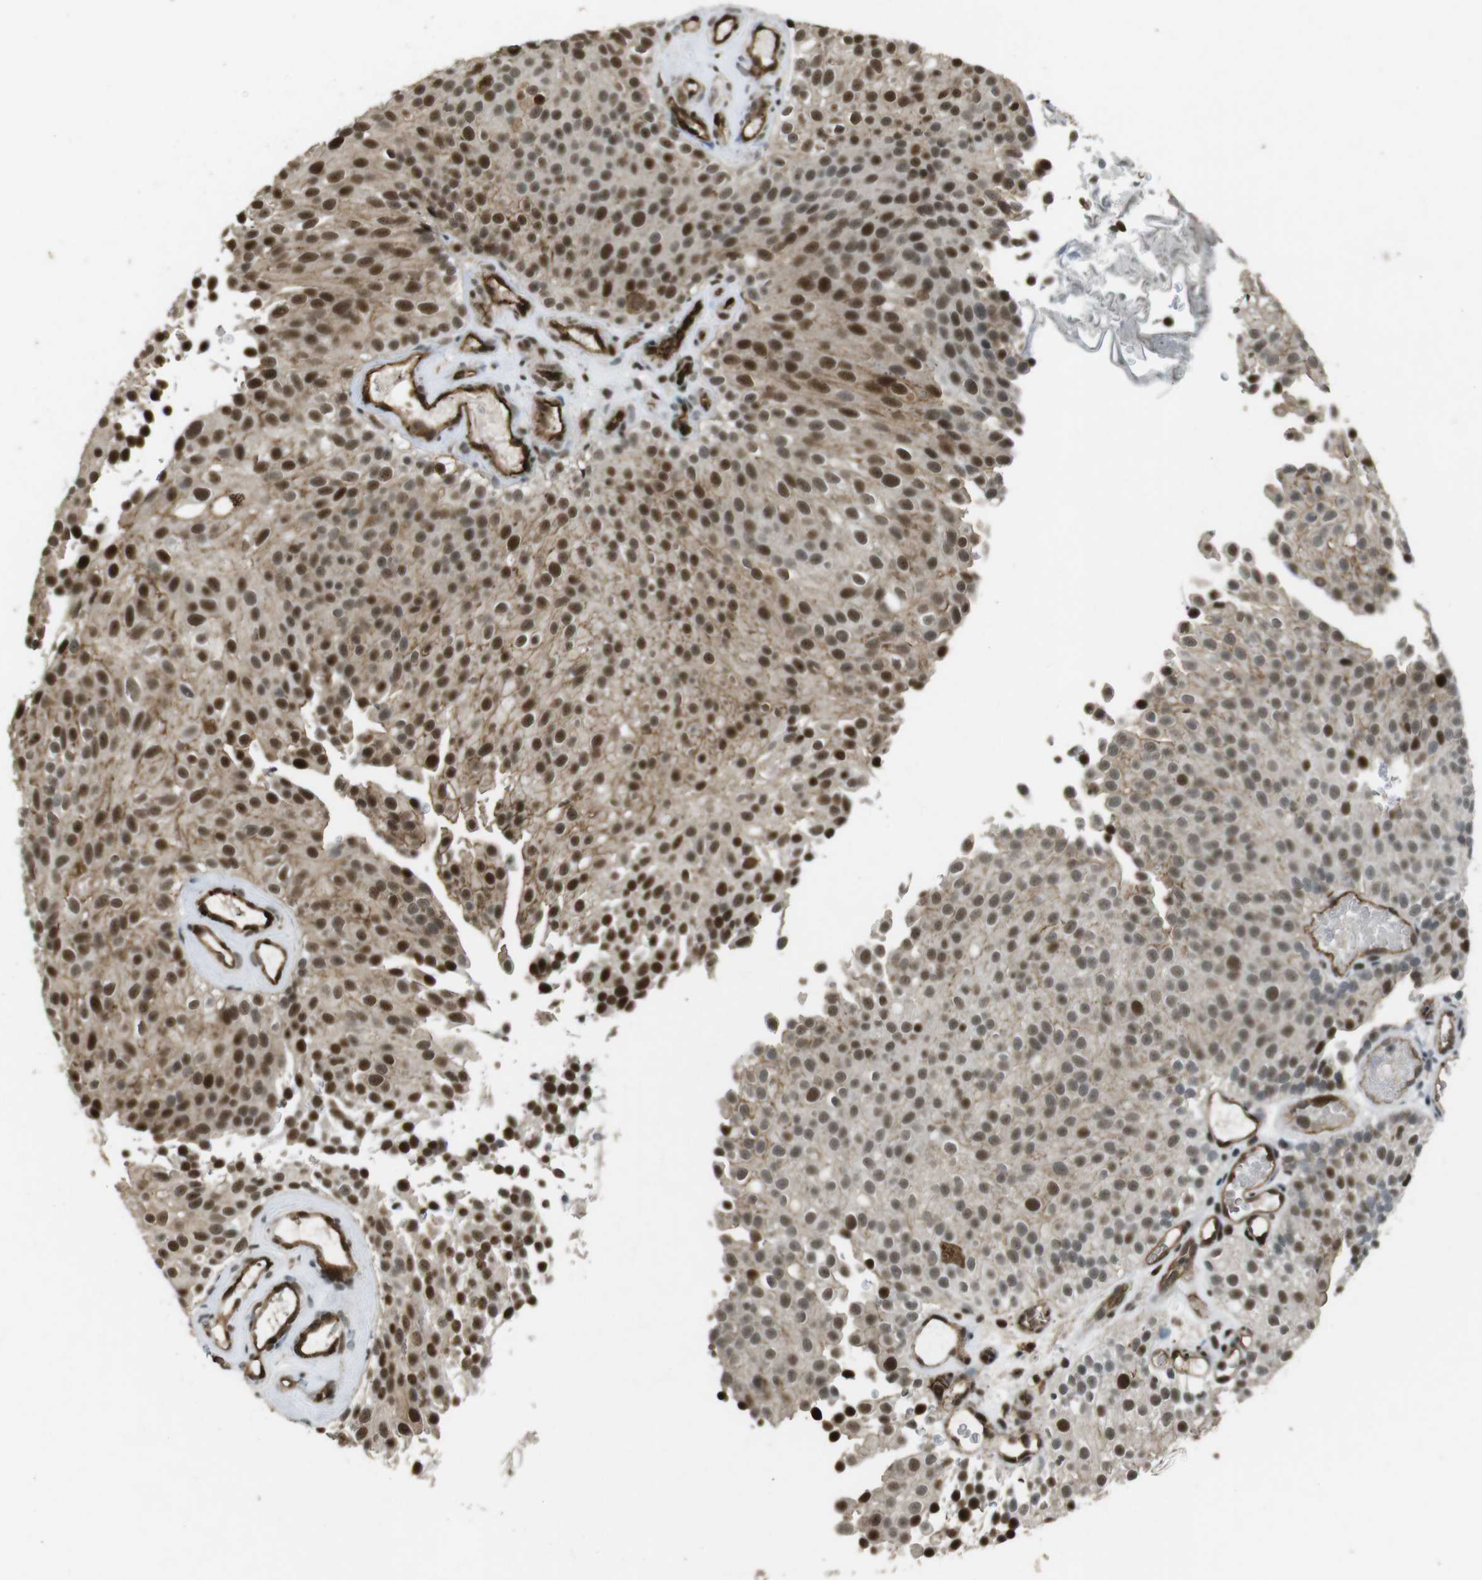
{"staining": {"intensity": "moderate", "quantity": ">75%", "location": "cytoplasmic/membranous,nuclear"}, "tissue": "urothelial cancer", "cell_type": "Tumor cells", "image_type": "cancer", "snomed": [{"axis": "morphology", "description": "Urothelial carcinoma, Low grade"}, {"axis": "topography", "description": "Urinary bladder"}], "caption": "Urothelial cancer stained with immunohistochemistry (IHC) displays moderate cytoplasmic/membranous and nuclear positivity in about >75% of tumor cells.", "gene": "CSNK2B", "patient": {"sex": "male", "age": 78}}